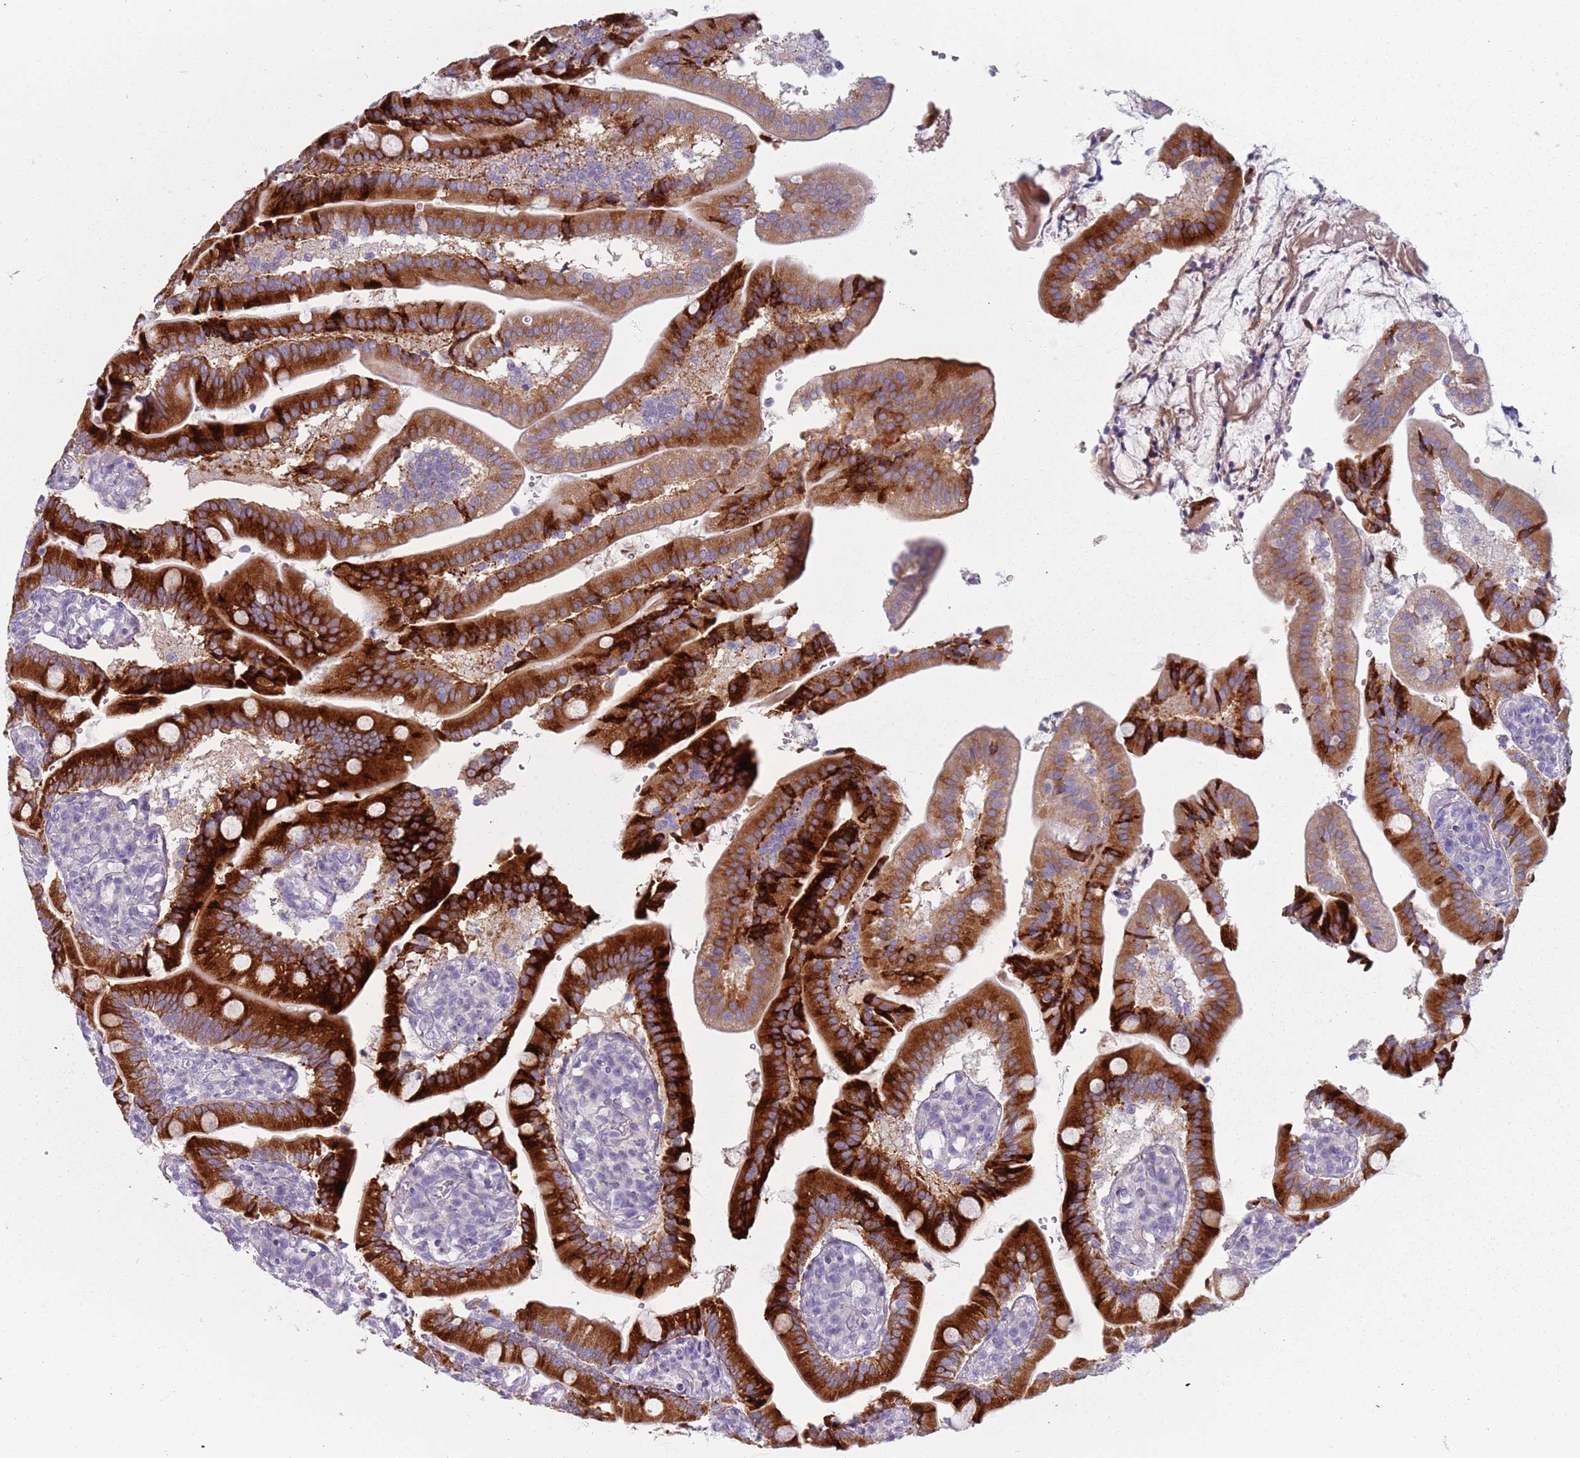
{"staining": {"intensity": "strong", "quantity": ">75%", "location": "cytoplasmic/membranous"}, "tissue": "duodenum", "cell_type": "Glandular cells", "image_type": "normal", "snomed": [{"axis": "morphology", "description": "Normal tissue, NOS"}, {"axis": "topography", "description": "Duodenum"}], "caption": "Duodenum stained with immunohistochemistry (IHC) shows strong cytoplasmic/membranous staining in about >75% of glandular cells.", "gene": "TNFRSF6B", "patient": {"sex": "female", "age": 67}}